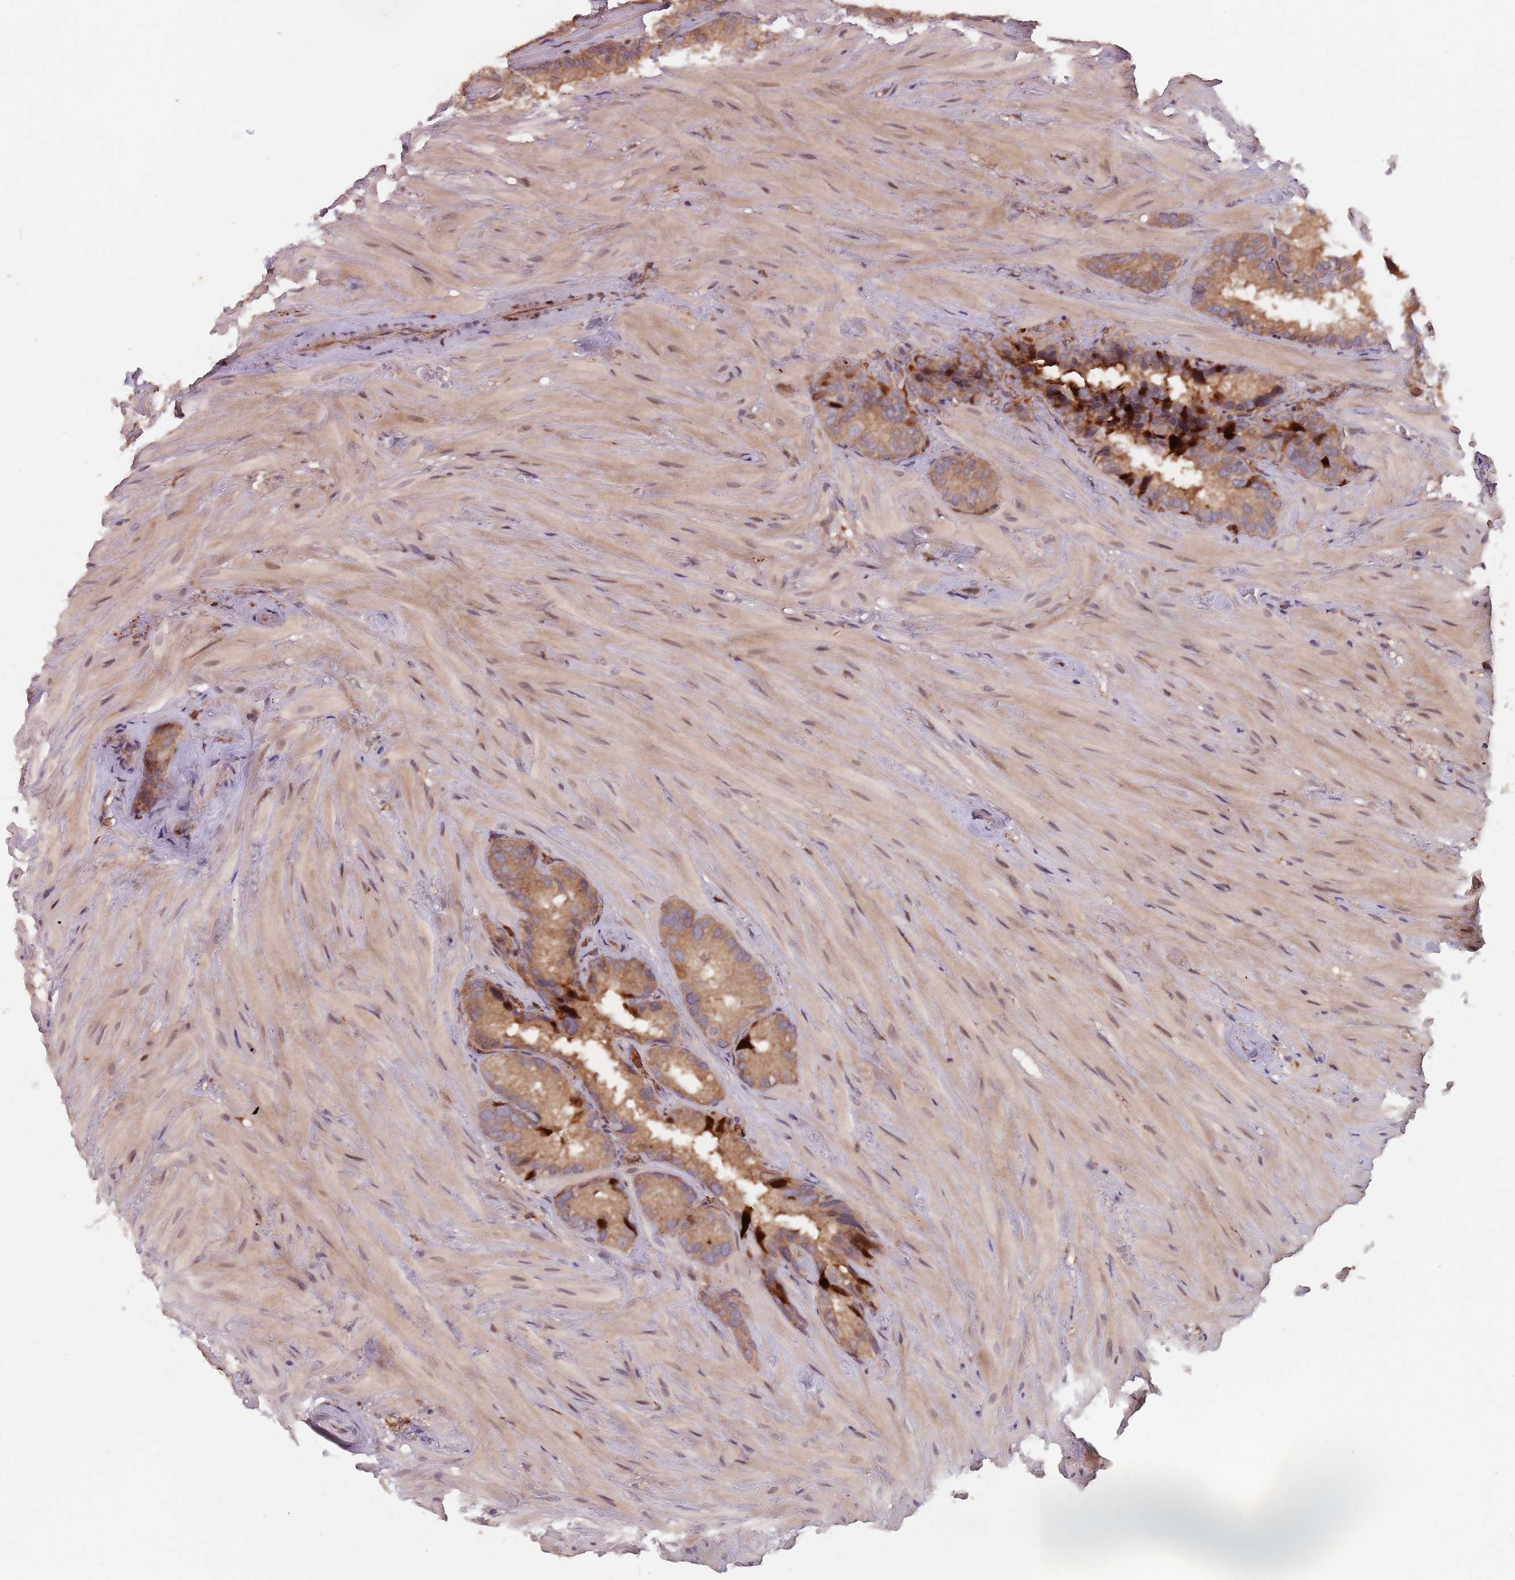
{"staining": {"intensity": "moderate", "quantity": ">75%", "location": "cytoplasmic/membranous"}, "tissue": "seminal vesicle", "cell_type": "Glandular cells", "image_type": "normal", "snomed": [{"axis": "morphology", "description": "Normal tissue, NOS"}, {"axis": "topography", "description": "Prostate"}, {"axis": "topography", "description": "Seminal veicle"}], "caption": "Glandular cells display medium levels of moderate cytoplasmic/membranous staining in about >75% of cells in benign human seminal vesicle.", "gene": "GPR180", "patient": {"sex": "male", "age": 68}}